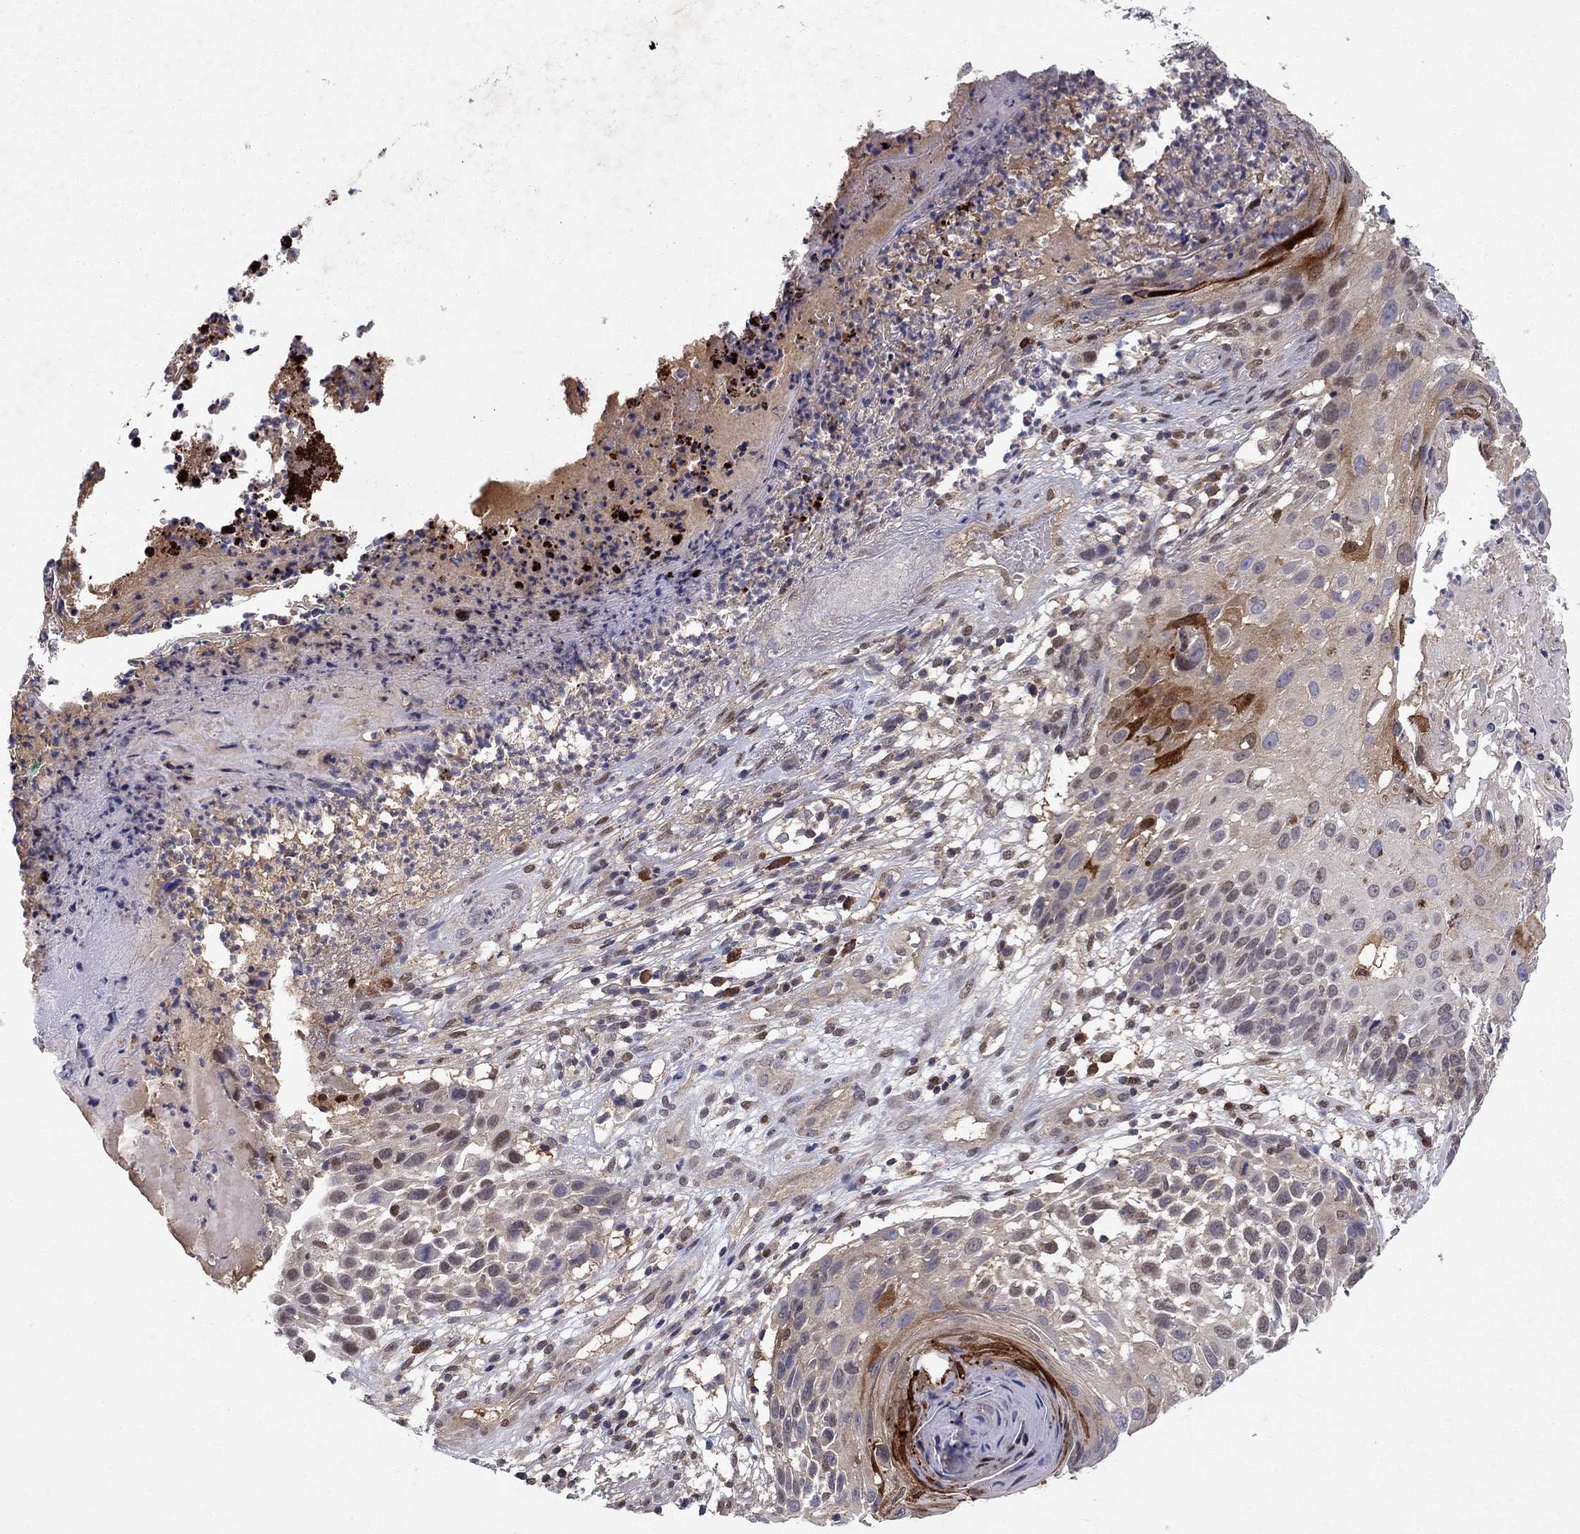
{"staining": {"intensity": "moderate", "quantity": "<25%", "location": "nuclear"}, "tissue": "skin cancer", "cell_type": "Tumor cells", "image_type": "cancer", "snomed": [{"axis": "morphology", "description": "Squamous cell carcinoma, NOS"}, {"axis": "topography", "description": "Skin"}], "caption": "Skin cancer (squamous cell carcinoma) was stained to show a protein in brown. There is low levels of moderate nuclear expression in about <25% of tumor cells.", "gene": "CRTC1", "patient": {"sex": "male", "age": 92}}